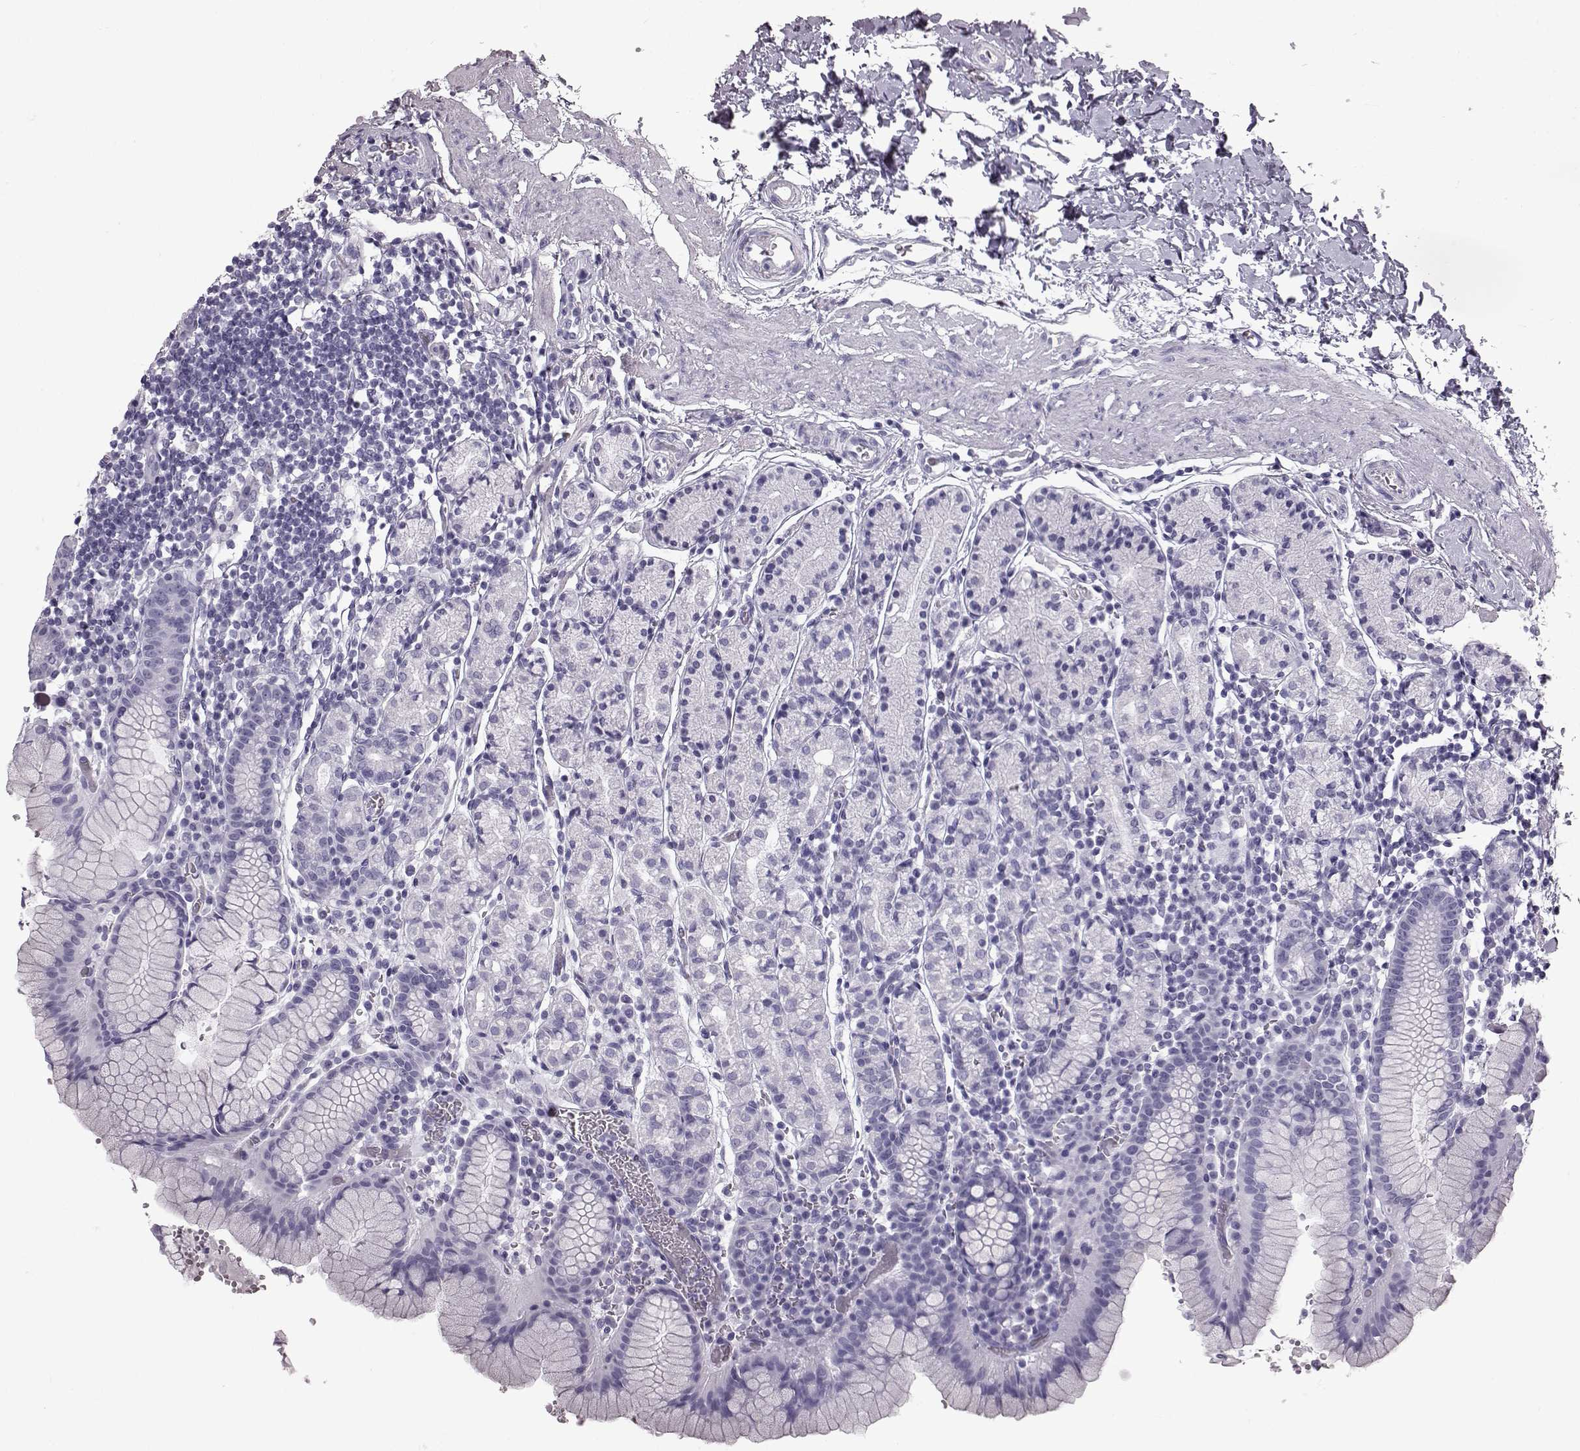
{"staining": {"intensity": "negative", "quantity": "none", "location": "none"}, "tissue": "stomach", "cell_type": "Glandular cells", "image_type": "normal", "snomed": [{"axis": "morphology", "description": "Normal tissue, NOS"}, {"axis": "topography", "description": "Stomach, upper"}, {"axis": "topography", "description": "Stomach"}], "caption": "Stomach stained for a protein using IHC demonstrates no positivity glandular cells.", "gene": "TCHHL1", "patient": {"sex": "male", "age": 62}}